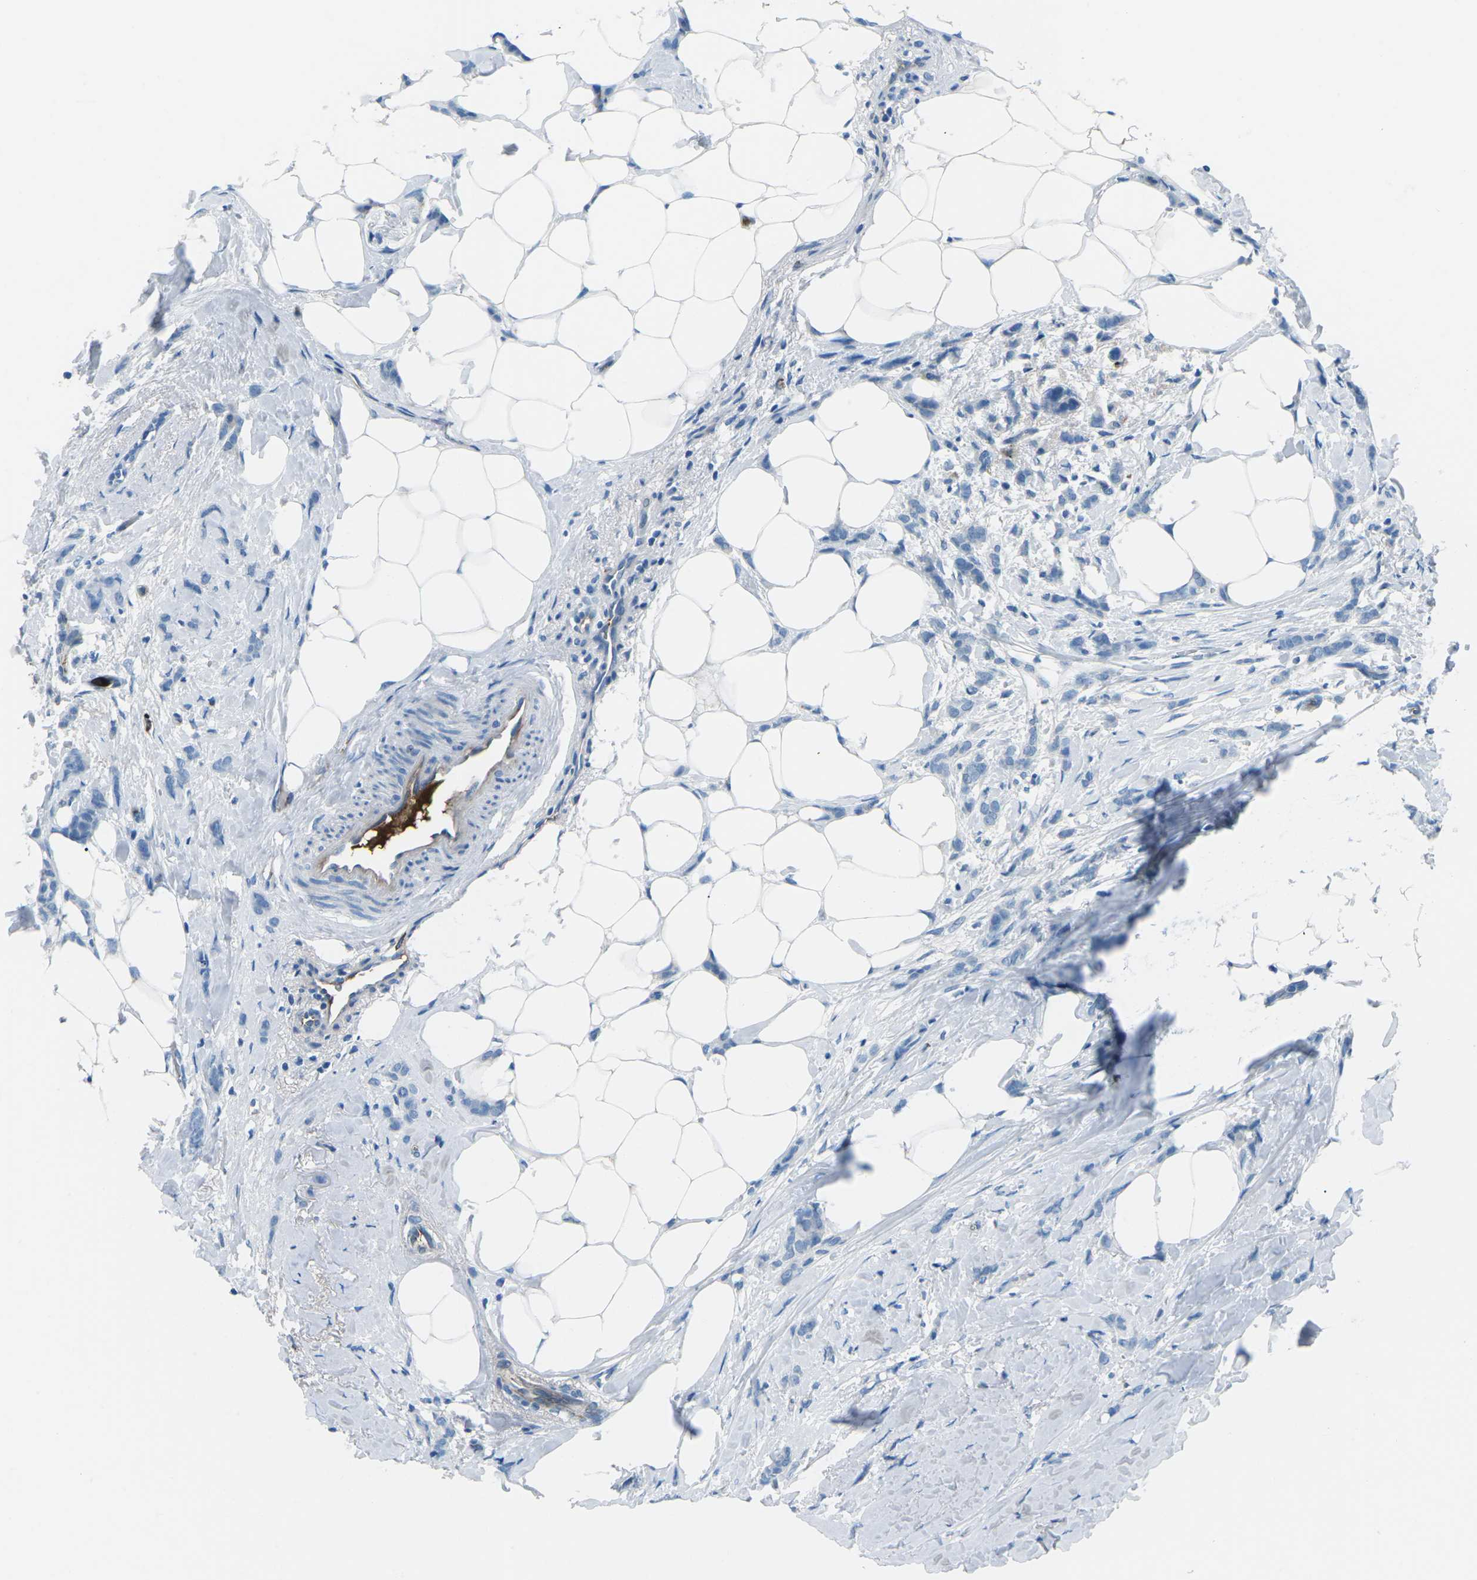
{"staining": {"intensity": "negative", "quantity": "none", "location": "none"}, "tissue": "breast cancer", "cell_type": "Tumor cells", "image_type": "cancer", "snomed": [{"axis": "morphology", "description": "Lobular carcinoma, in situ"}, {"axis": "morphology", "description": "Lobular carcinoma"}, {"axis": "topography", "description": "Breast"}], "caption": "A micrograph of human breast cancer is negative for staining in tumor cells. (DAB (3,3'-diaminobenzidine) IHC visualized using brightfield microscopy, high magnification).", "gene": "FCN1", "patient": {"sex": "female", "age": 41}}